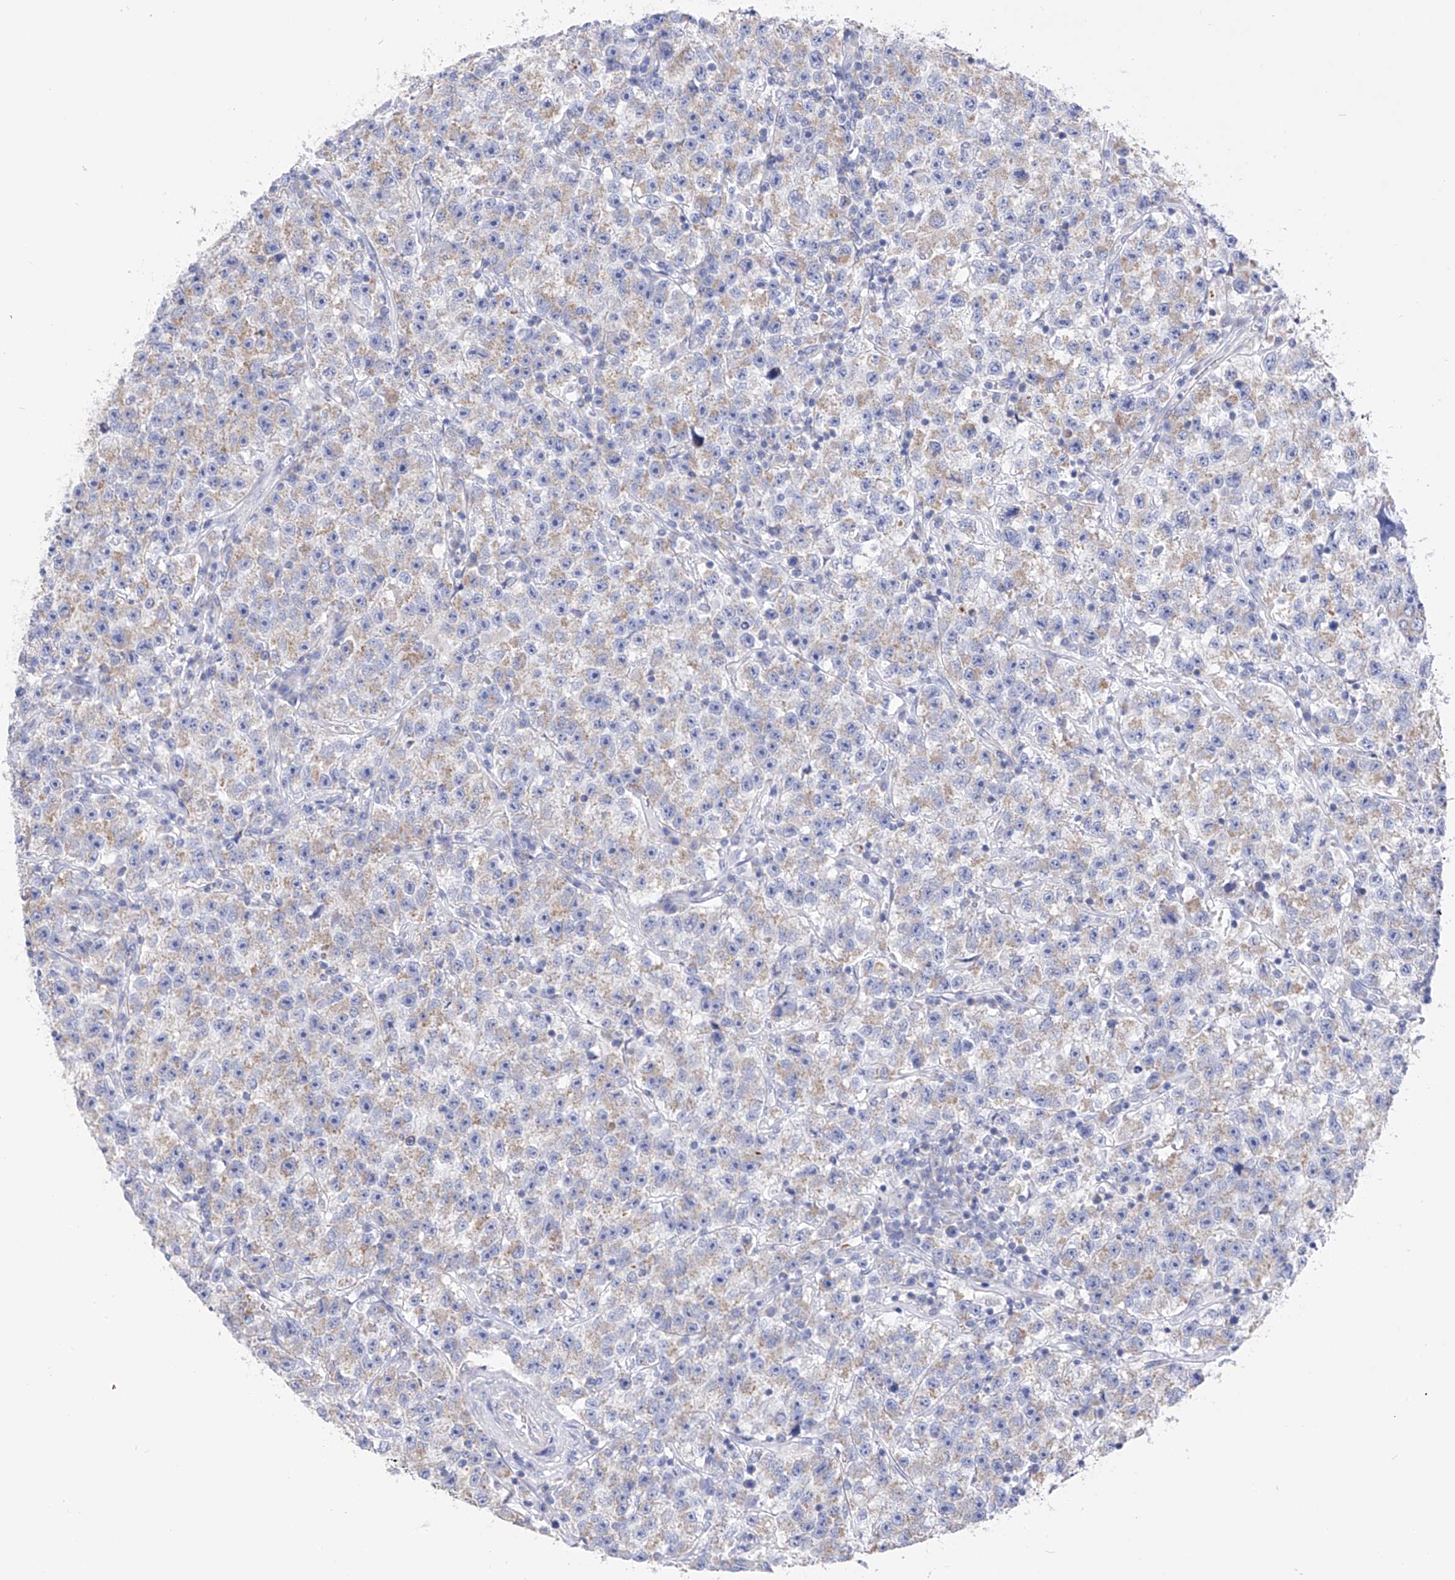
{"staining": {"intensity": "weak", "quantity": "25%-75%", "location": "cytoplasmic/membranous"}, "tissue": "testis cancer", "cell_type": "Tumor cells", "image_type": "cancer", "snomed": [{"axis": "morphology", "description": "Seminoma, NOS"}, {"axis": "topography", "description": "Testis"}], "caption": "Tumor cells reveal low levels of weak cytoplasmic/membranous staining in approximately 25%-75% of cells in testis cancer (seminoma).", "gene": "FLG", "patient": {"sex": "male", "age": 22}}